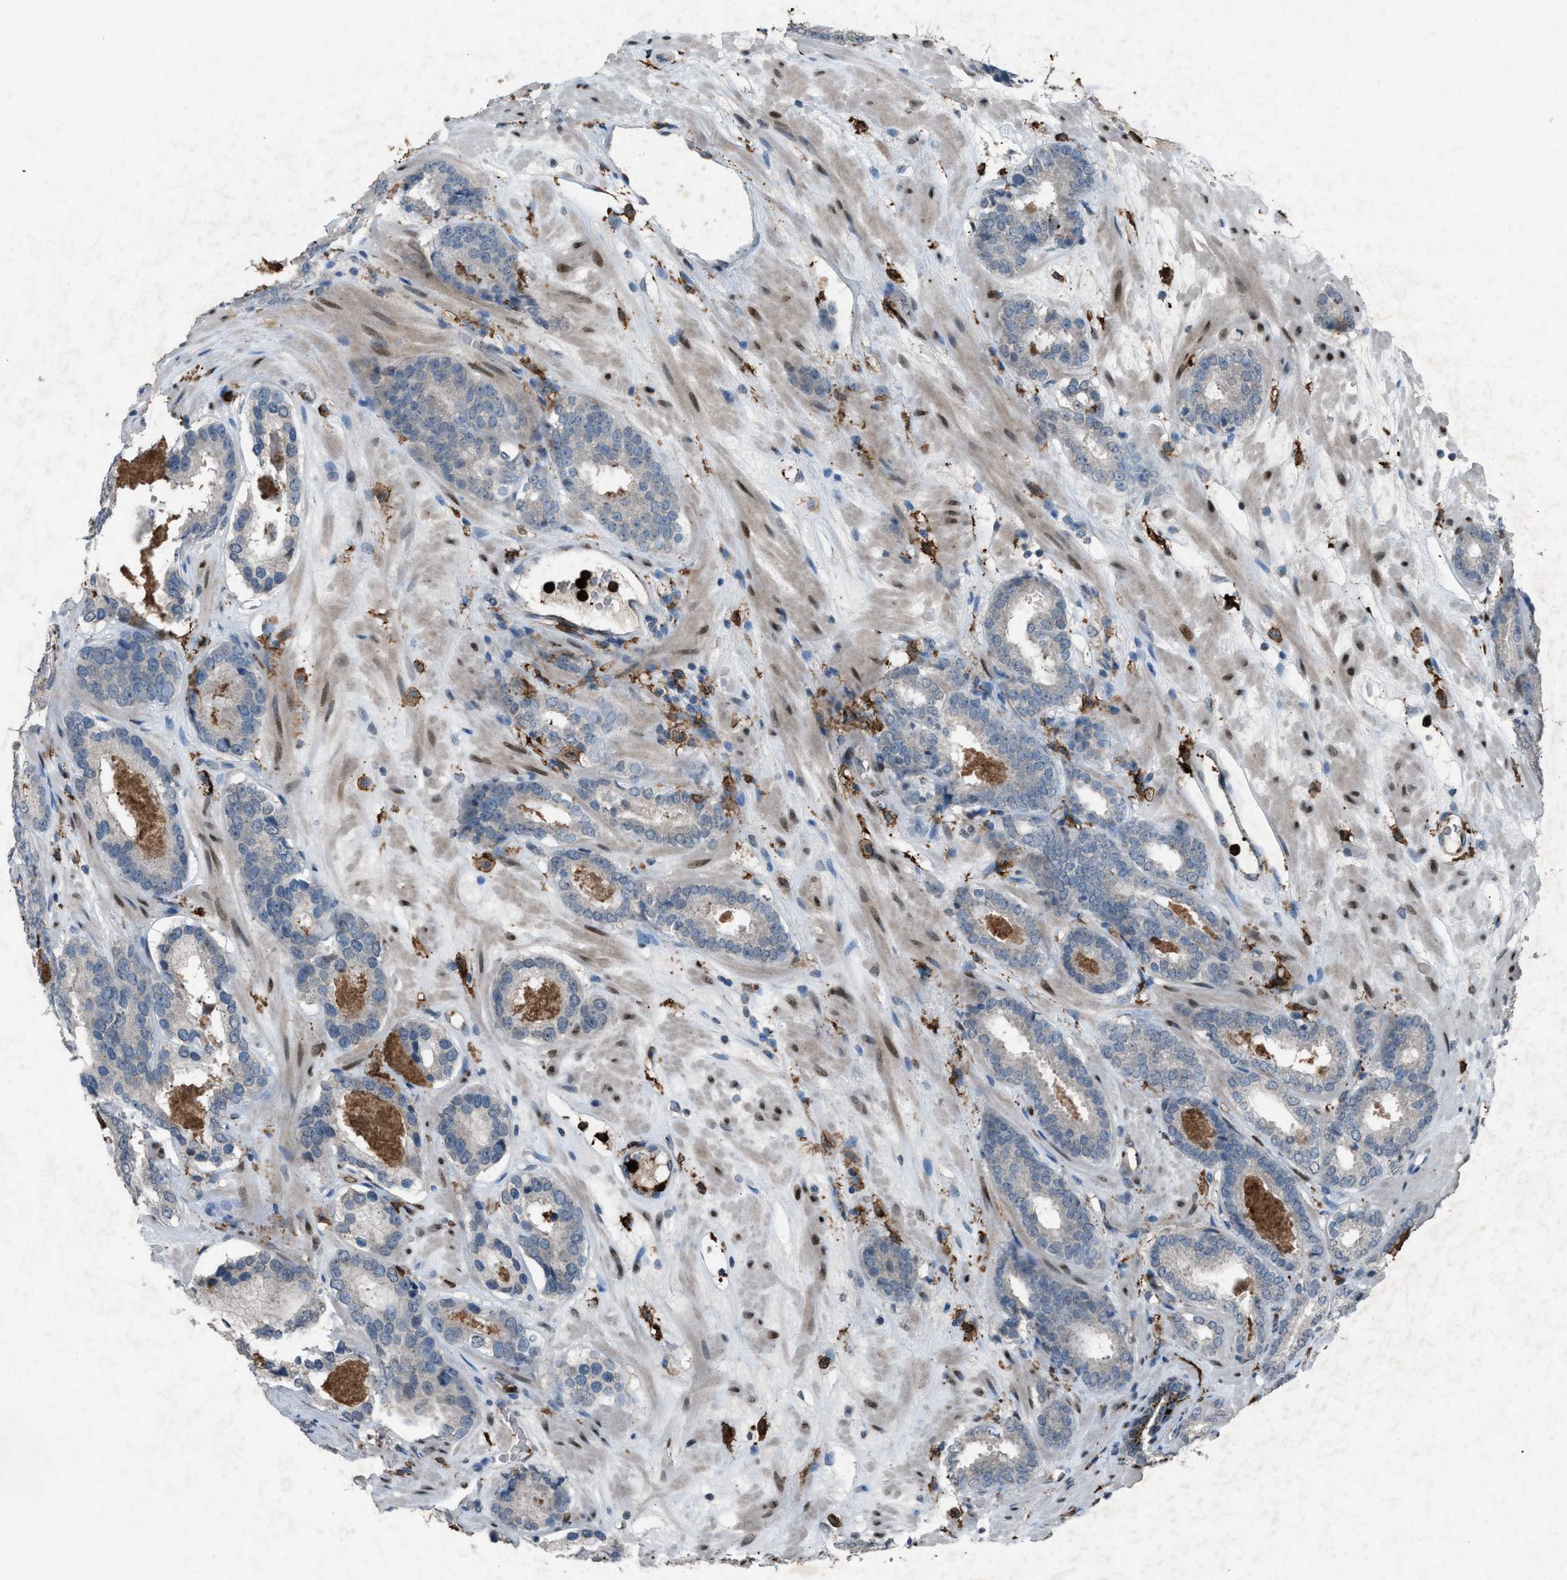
{"staining": {"intensity": "negative", "quantity": "none", "location": "none"}, "tissue": "prostate cancer", "cell_type": "Tumor cells", "image_type": "cancer", "snomed": [{"axis": "morphology", "description": "Adenocarcinoma, Low grade"}, {"axis": "topography", "description": "Prostate"}], "caption": "DAB immunohistochemical staining of prostate cancer shows no significant staining in tumor cells.", "gene": "FCER1G", "patient": {"sex": "male", "age": 69}}